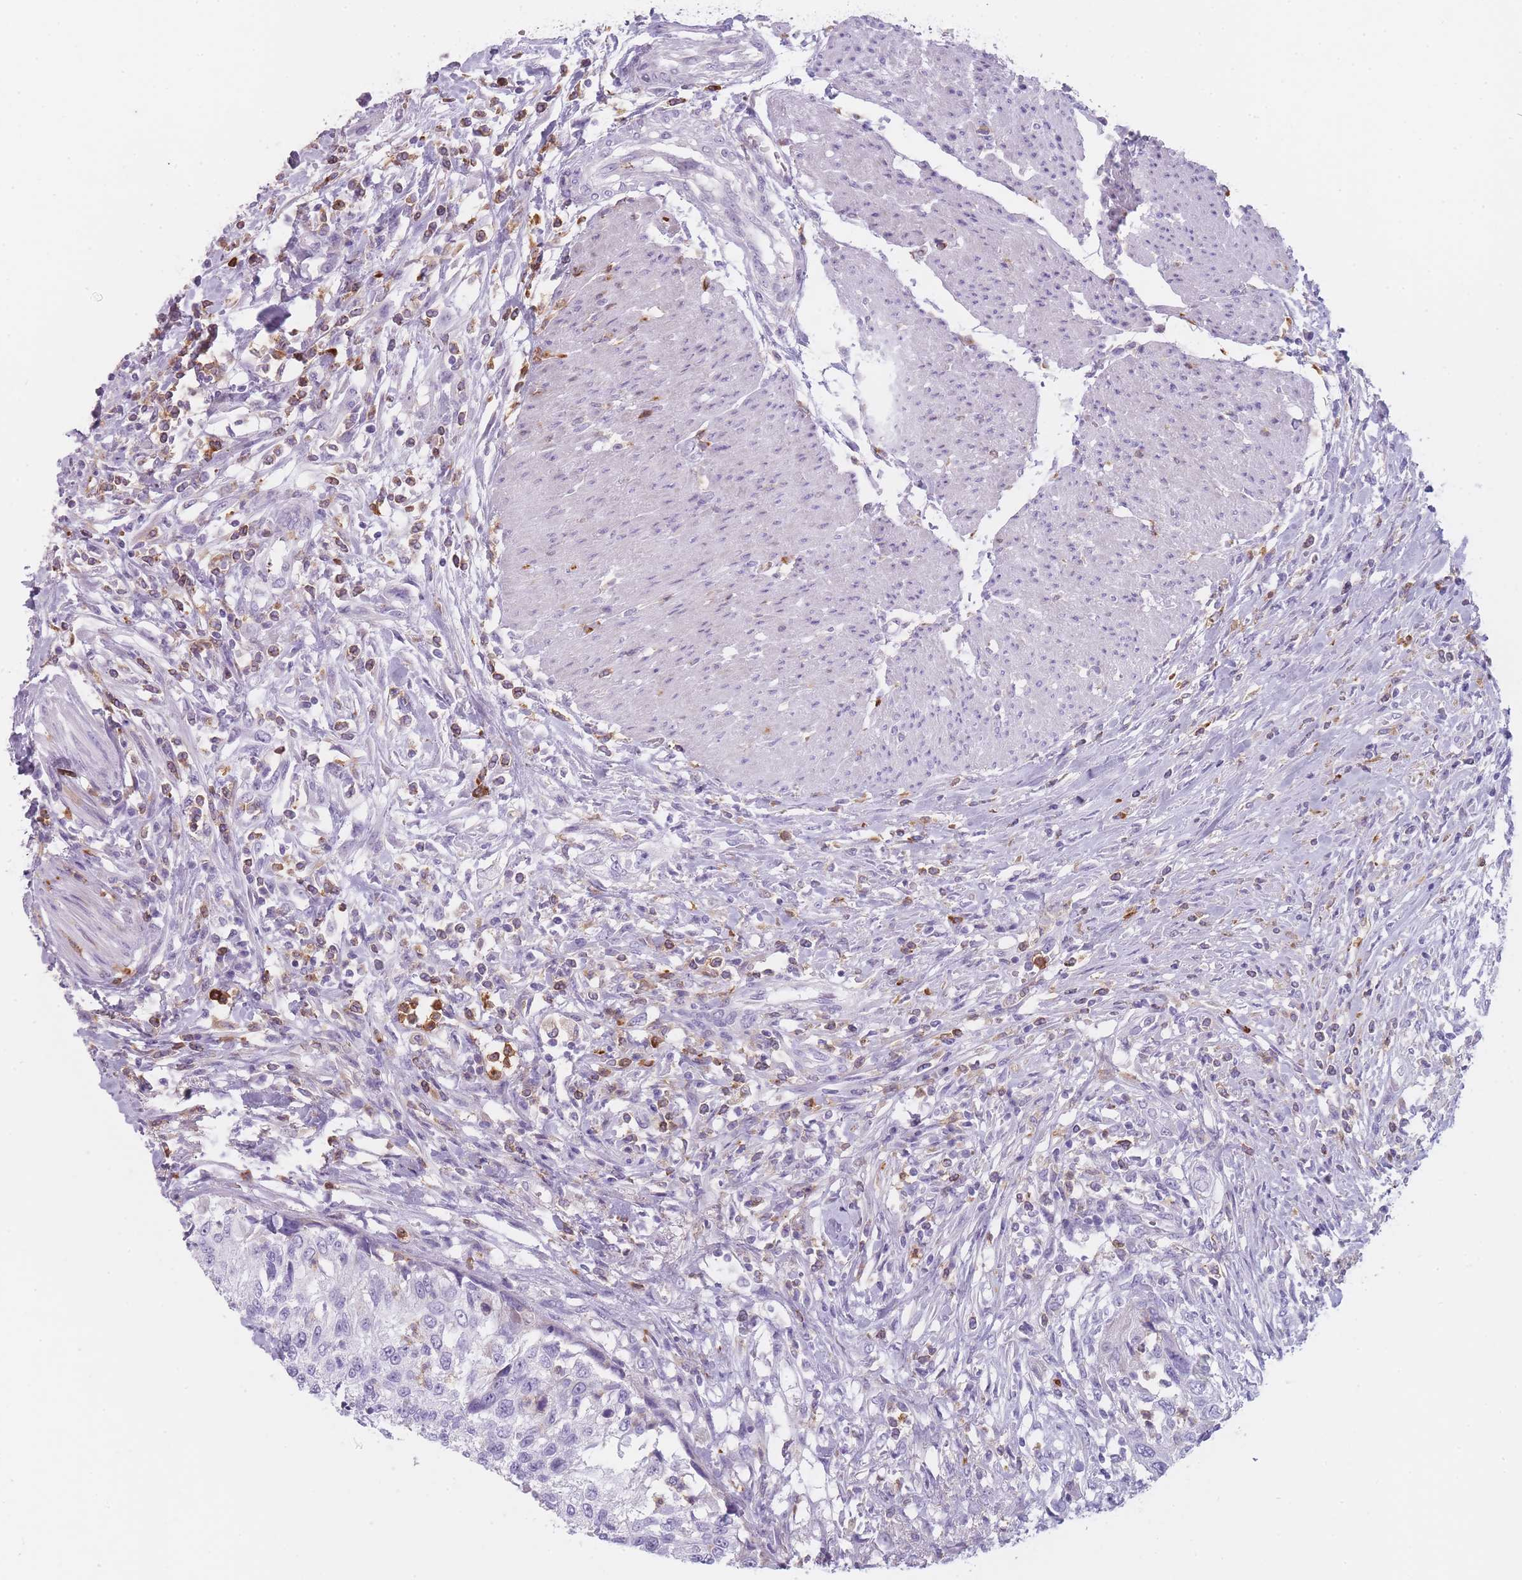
{"staining": {"intensity": "negative", "quantity": "none", "location": "none"}, "tissue": "urothelial cancer", "cell_type": "Tumor cells", "image_type": "cancer", "snomed": [{"axis": "morphology", "description": "Urothelial carcinoma, High grade"}, {"axis": "topography", "description": "Urinary bladder"}], "caption": "Protein analysis of high-grade urothelial carcinoma shows no significant staining in tumor cells.", "gene": "CR1L", "patient": {"sex": "female", "age": 60}}